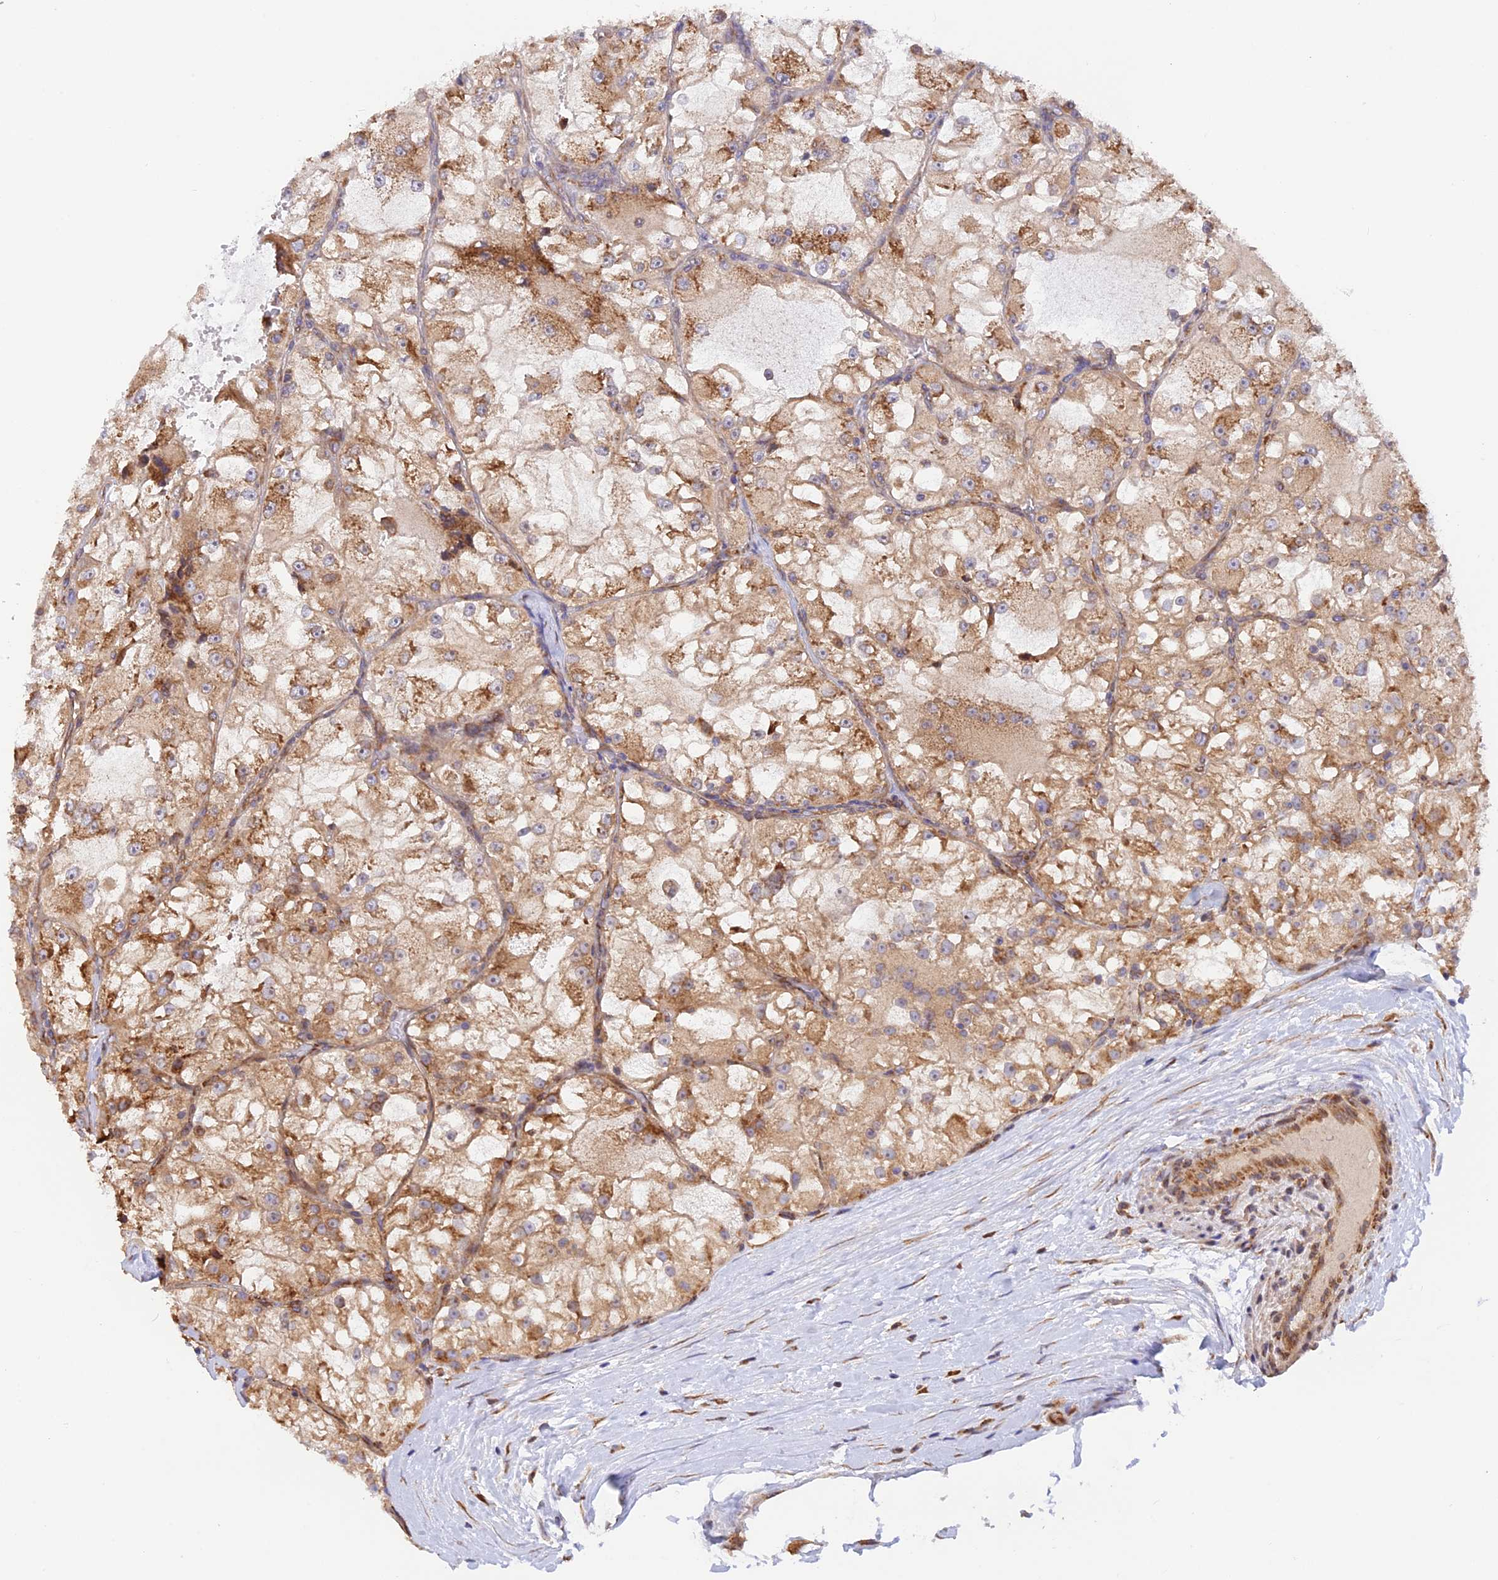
{"staining": {"intensity": "moderate", "quantity": ">75%", "location": "cytoplasmic/membranous"}, "tissue": "renal cancer", "cell_type": "Tumor cells", "image_type": "cancer", "snomed": [{"axis": "morphology", "description": "Adenocarcinoma, NOS"}, {"axis": "topography", "description": "Kidney"}], "caption": "Tumor cells display medium levels of moderate cytoplasmic/membranous staining in about >75% of cells in renal cancer (adenocarcinoma). The staining is performed using DAB brown chromogen to label protein expression. The nuclei are counter-stained blue using hematoxylin.", "gene": "RPL5", "patient": {"sex": "female", "age": 72}}